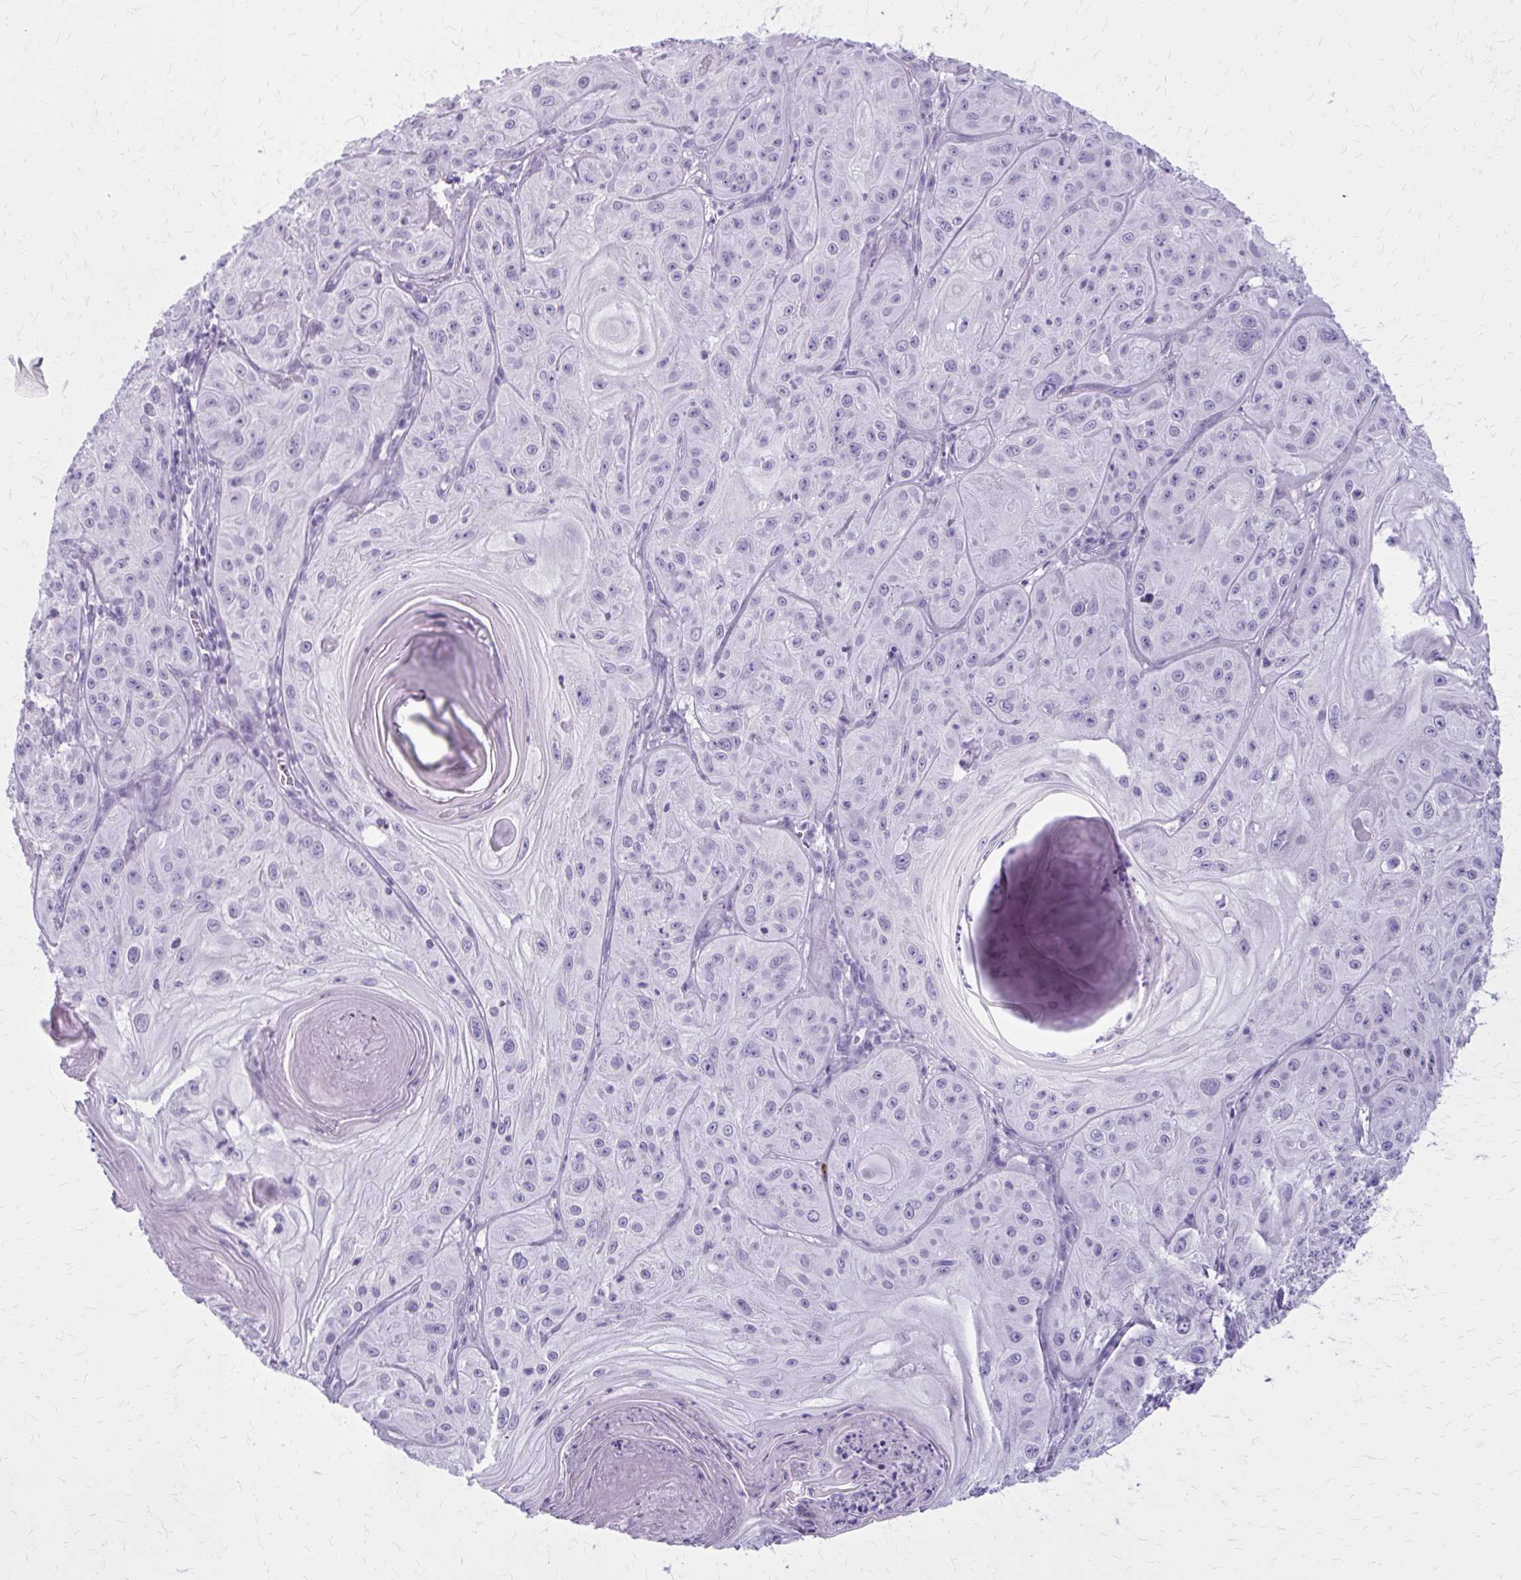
{"staining": {"intensity": "negative", "quantity": "none", "location": "none"}, "tissue": "skin cancer", "cell_type": "Tumor cells", "image_type": "cancer", "snomed": [{"axis": "morphology", "description": "Squamous cell carcinoma, NOS"}, {"axis": "topography", "description": "Skin"}], "caption": "Immunohistochemistry micrograph of skin cancer (squamous cell carcinoma) stained for a protein (brown), which shows no positivity in tumor cells.", "gene": "ZDHHC7", "patient": {"sex": "male", "age": 85}}